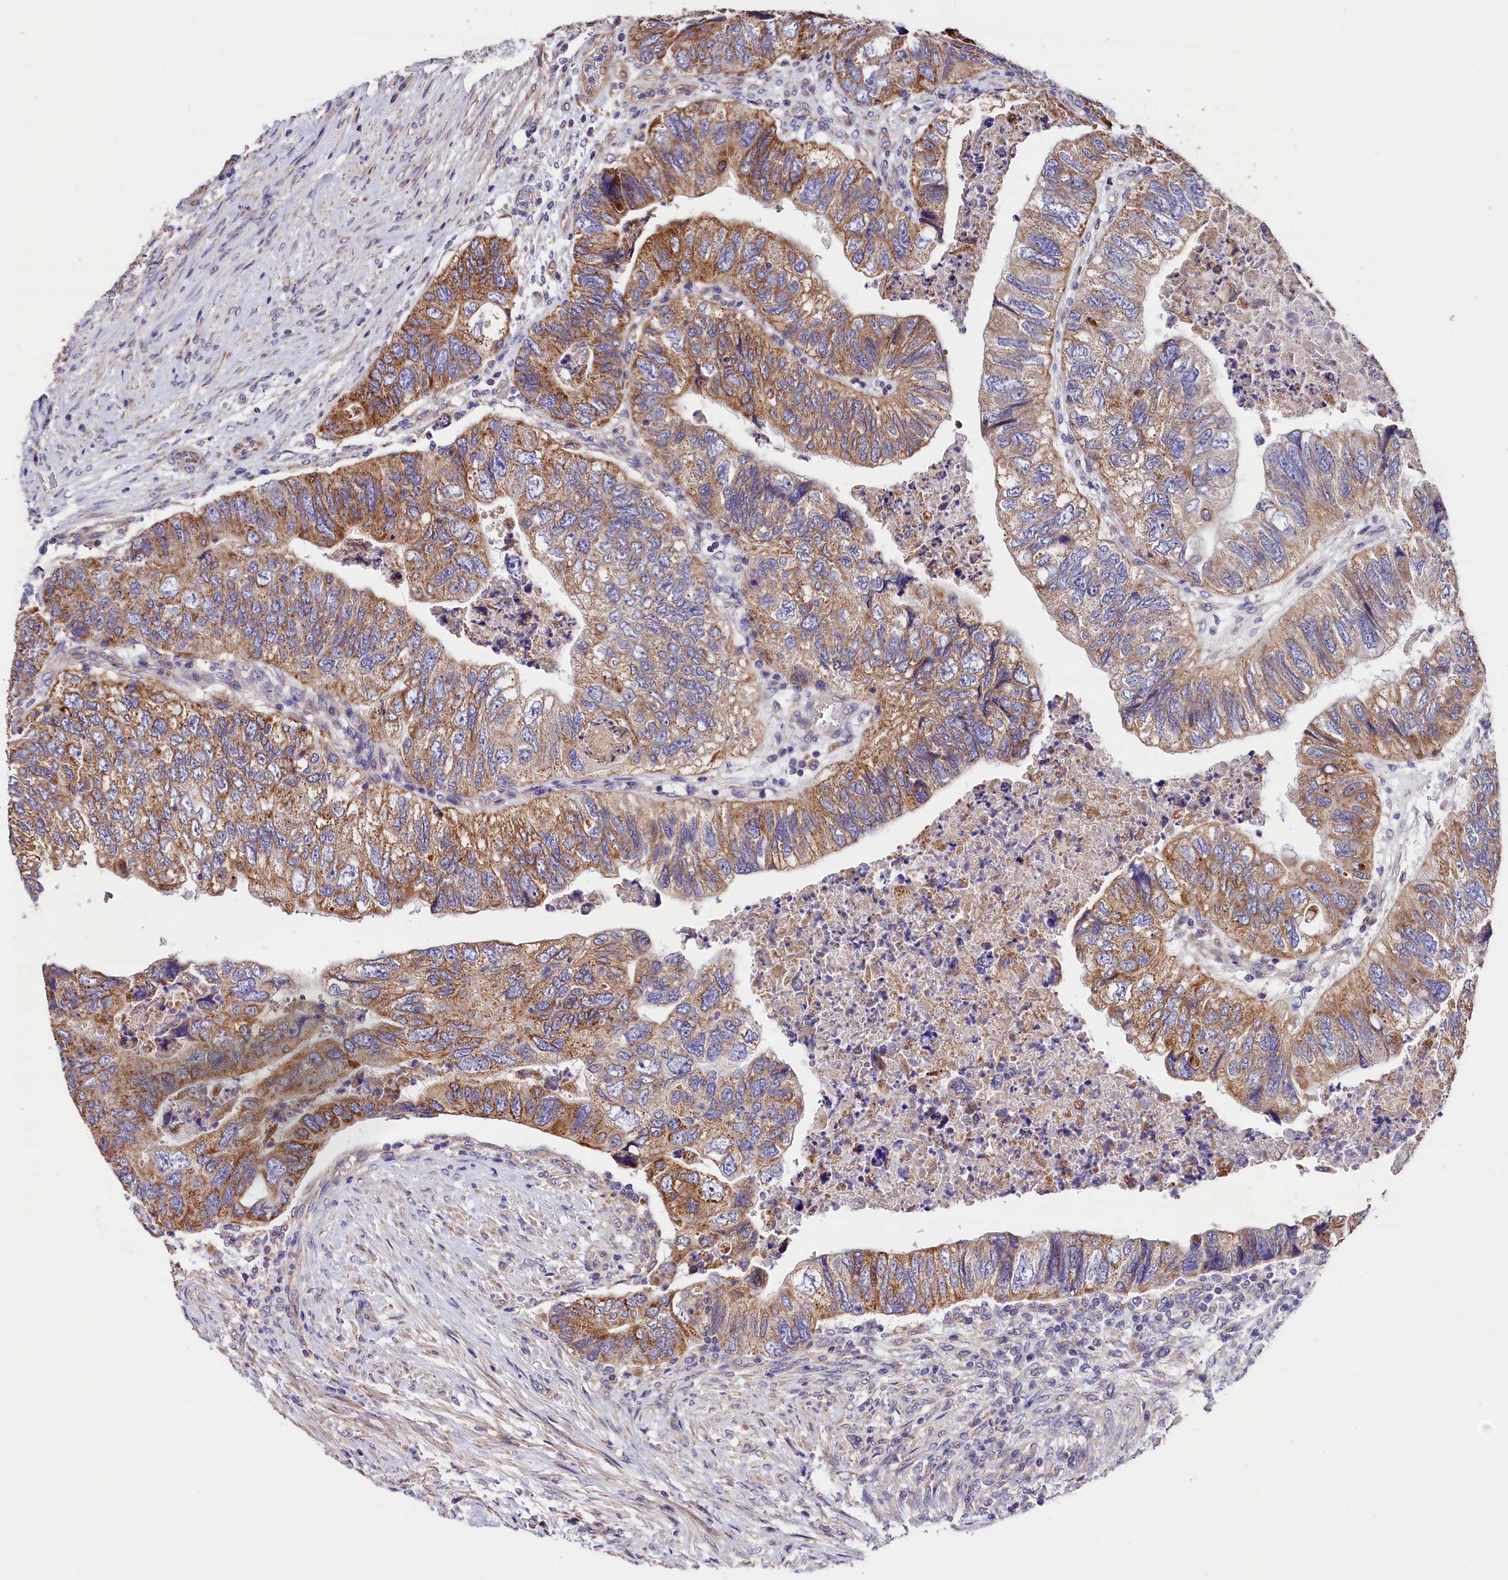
{"staining": {"intensity": "moderate", "quantity": ">75%", "location": "cytoplasmic/membranous"}, "tissue": "colorectal cancer", "cell_type": "Tumor cells", "image_type": "cancer", "snomed": [{"axis": "morphology", "description": "Adenocarcinoma, NOS"}, {"axis": "topography", "description": "Rectum"}], "caption": "Approximately >75% of tumor cells in human colorectal cancer display moderate cytoplasmic/membranous protein expression as visualized by brown immunohistochemical staining.", "gene": "ACAA2", "patient": {"sex": "male", "age": 63}}